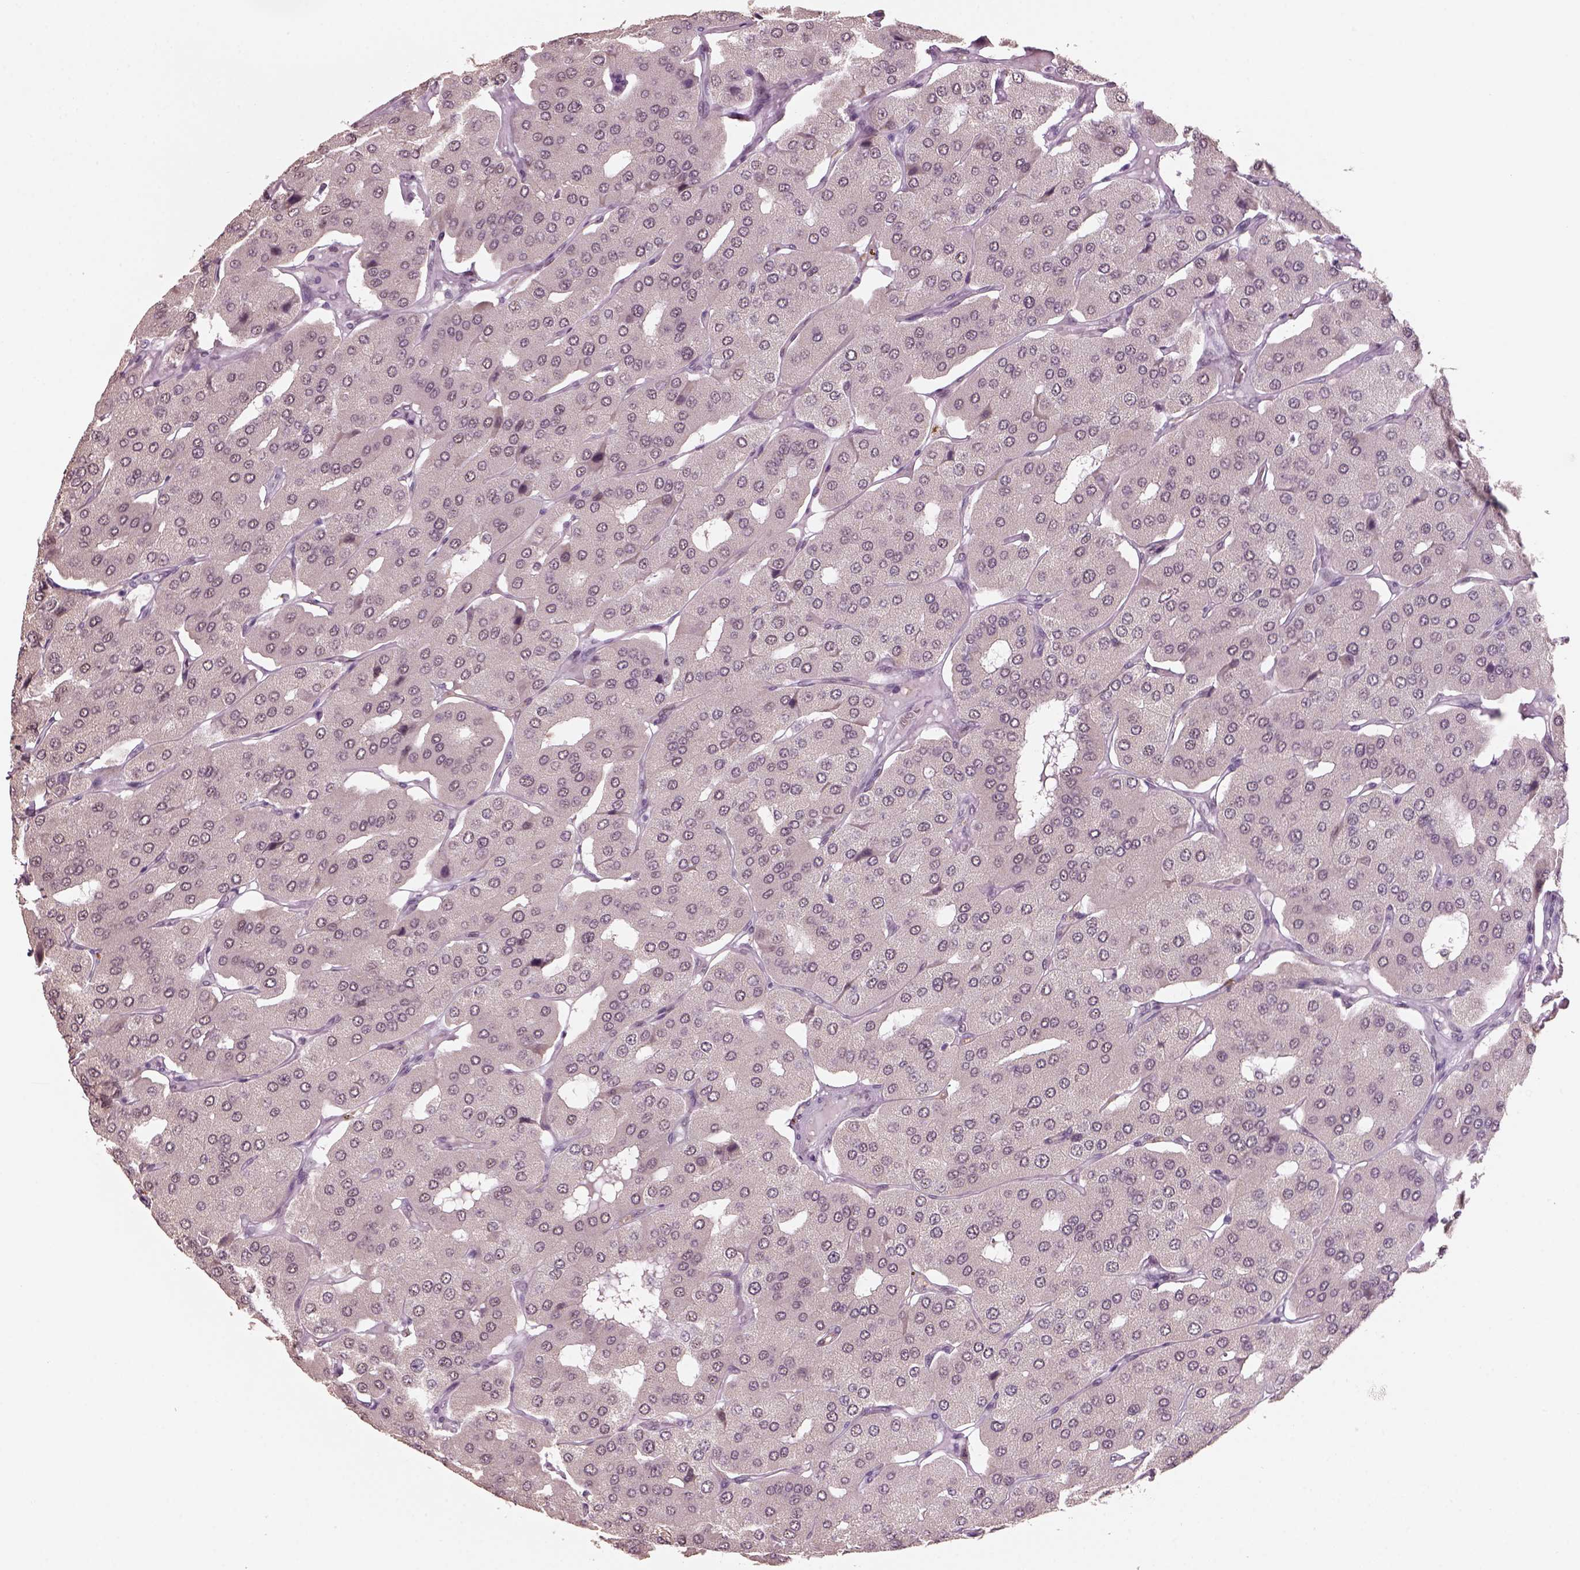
{"staining": {"intensity": "negative", "quantity": "none", "location": "none"}, "tissue": "parathyroid gland", "cell_type": "Glandular cells", "image_type": "normal", "snomed": [{"axis": "morphology", "description": "Normal tissue, NOS"}, {"axis": "morphology", "description": "Adenoma, NOS"}, {"axis": "topography", "description": "Parathyroid gland"}], "caption": "Immunohistochemistry (IHC) image of normal human parathyroid gland stained for a protein (brown), which reveals no positivity in glandular cells. (DAB (3,3'-diaminobenzidine) immunohistochemistry (IHC) visualized using brightfield microscopy, high magnification).", "gene": "NAT8B", "patient": {"sex": "female", "age": 86}}